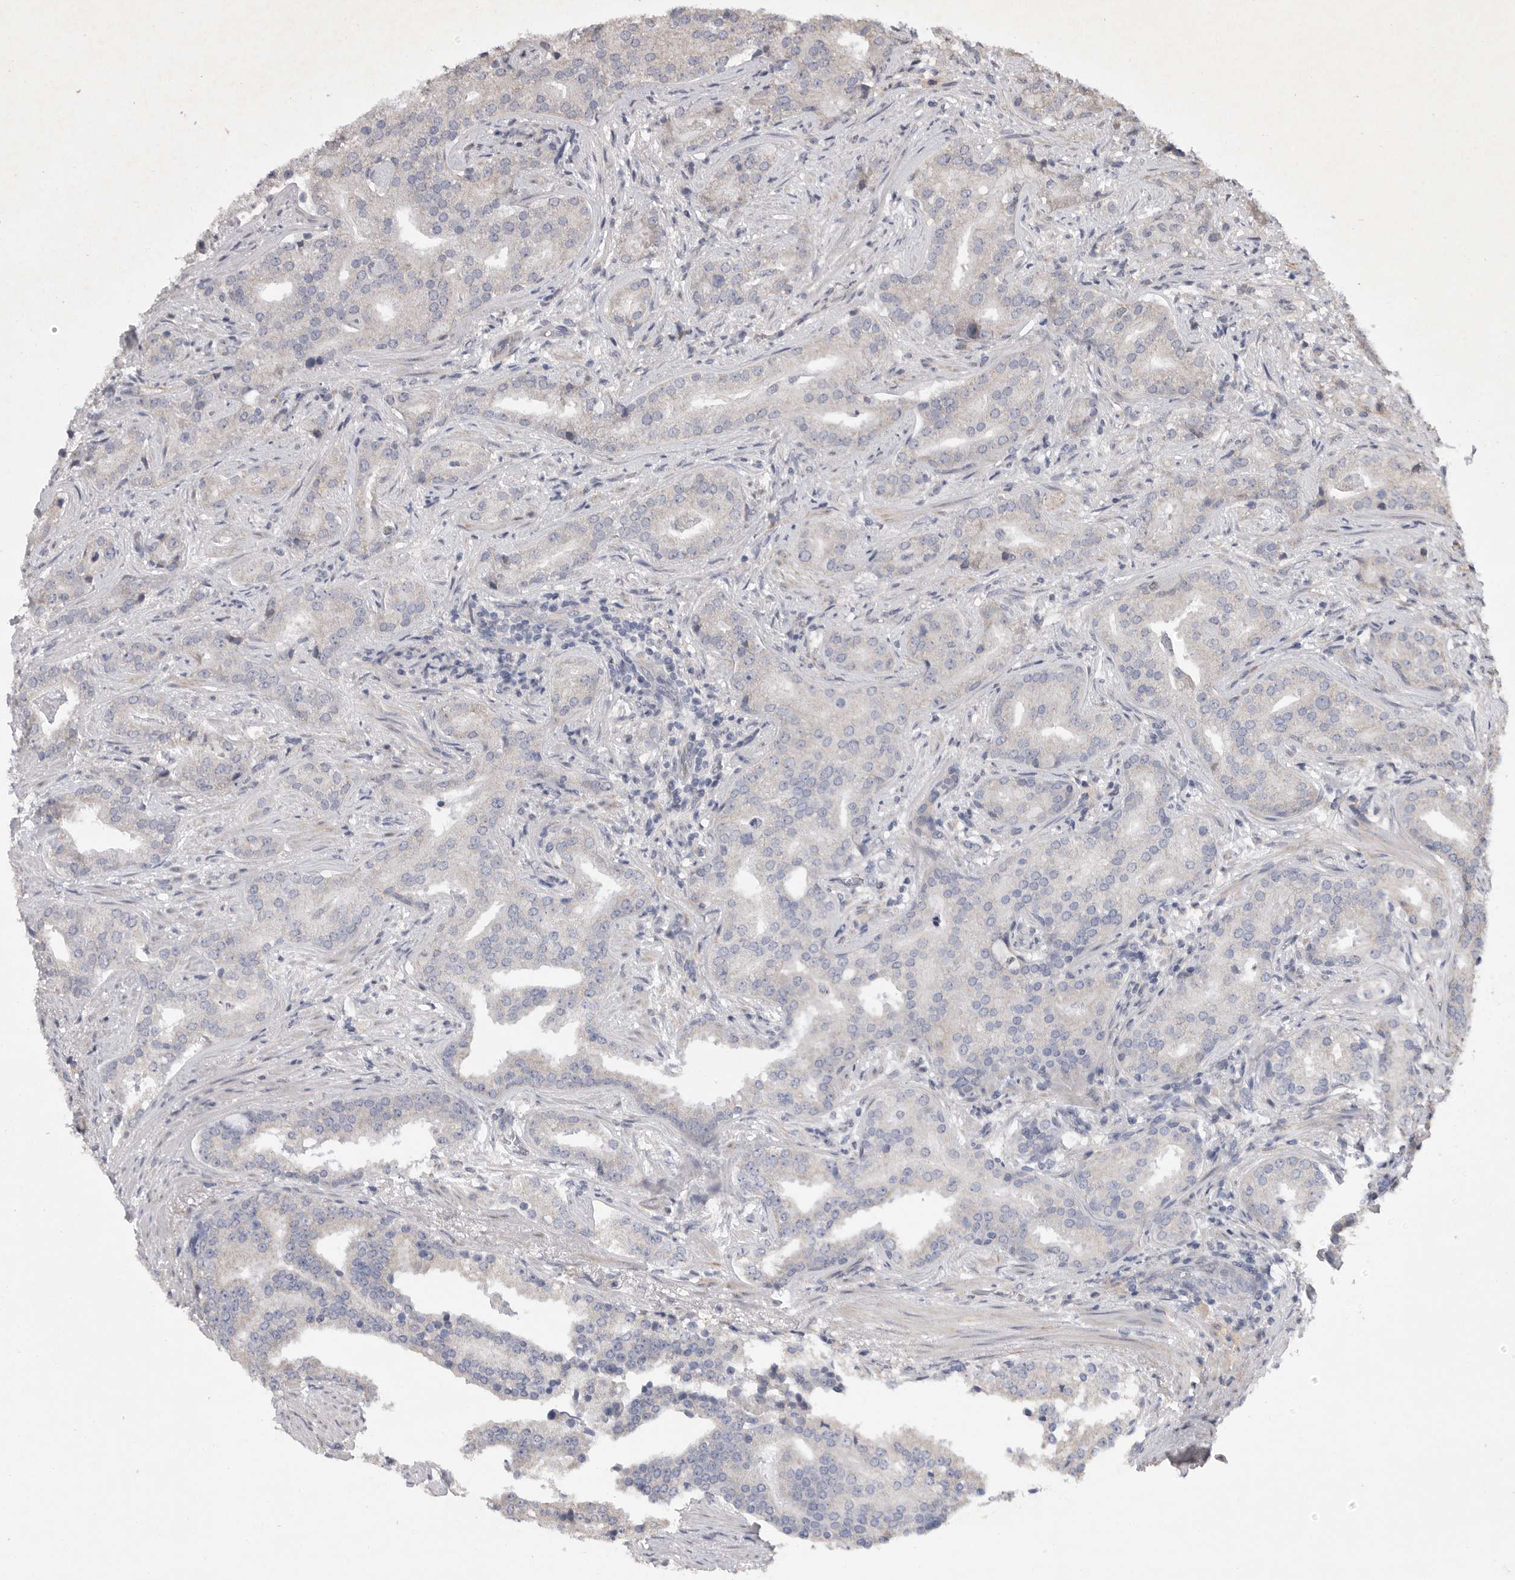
{"staining": {"intensity": "negative", "quantity": "none", "location": "none"}, "tissue": "prostate cancer", "cell_type": "Tumor cells", "image_type": "cancer", "snomed": [{"axis": "morphology", "description": "Adenocarcinoma, Low grade"}, {"axis": "topography", "description": "Prostate"}], "caption": "This histopathology image is of prostate cancer (adenocarcinoma (low-grade)) stained with immunohistochemistry to label a protein in brown with the nuclei are counter-stained blue. There is no expression in tumor cells.", "gene": "EDEM3", "patient": {"sex": "male", "age": 67}}